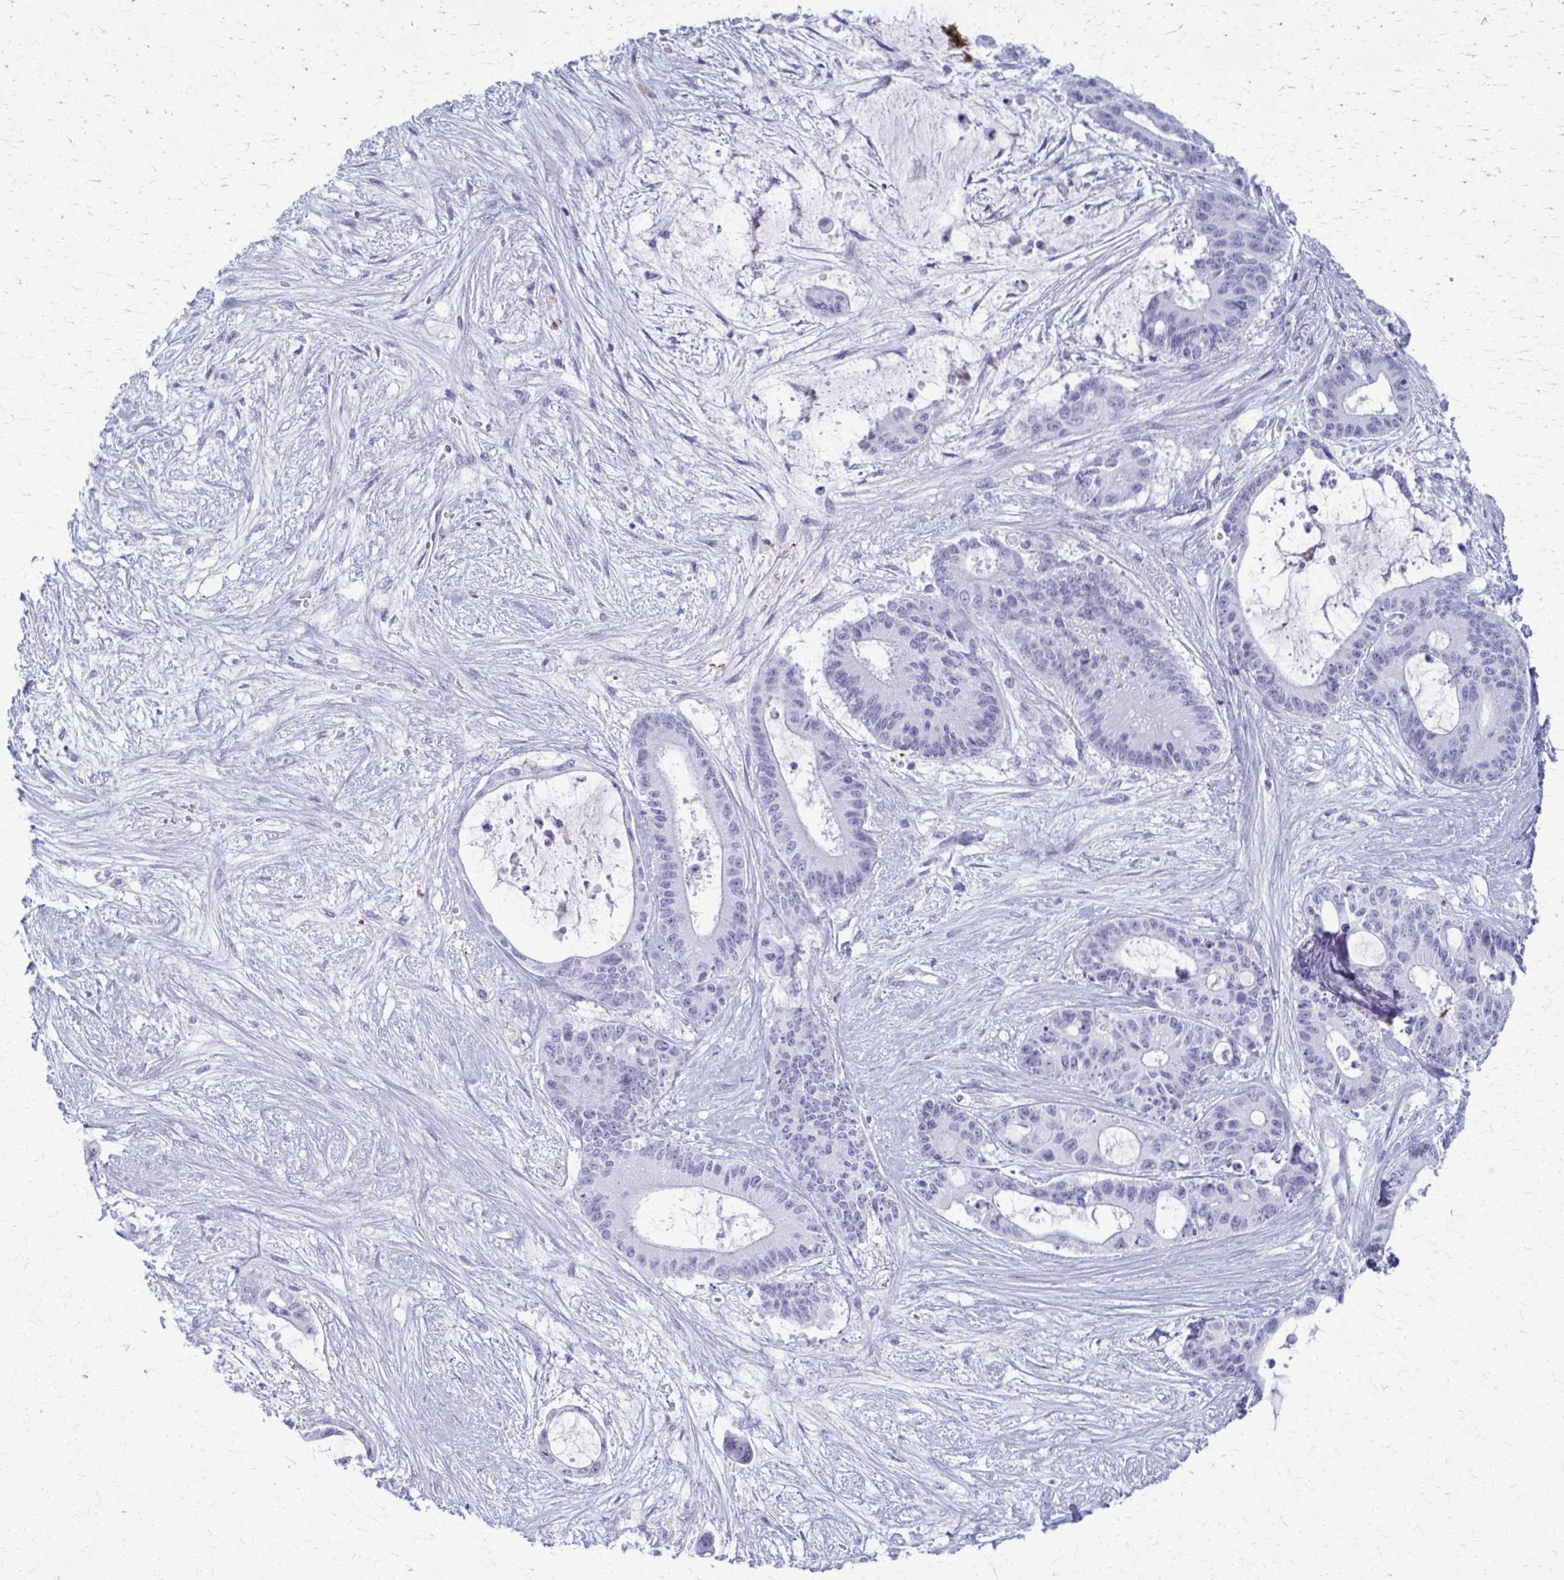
{"staining": {"intensity": "negative", "quantity": "none", "location": "none"}, "tissue": "liver cancer", "cell_type": "Tumor cells", "image_type": "cancer", "snomed": [{"axis": "morphology", "description": "Normal tissue, NOS"}, {"axis": "morphology", "description": "Cholangiocarcinoma"}, {"axis": "topography", "description": "Liver"}, {"axis": "topography", "description": "Peripheral nerve tissue"}], "caption": "Protein analysis of cholangiocarcinoma (liver) demonstrates no significant staining in tumor cells. Nuclei are stained in blue.", "gene": "ACSM2B", "patient": {"sex": "female", "age": 73}}